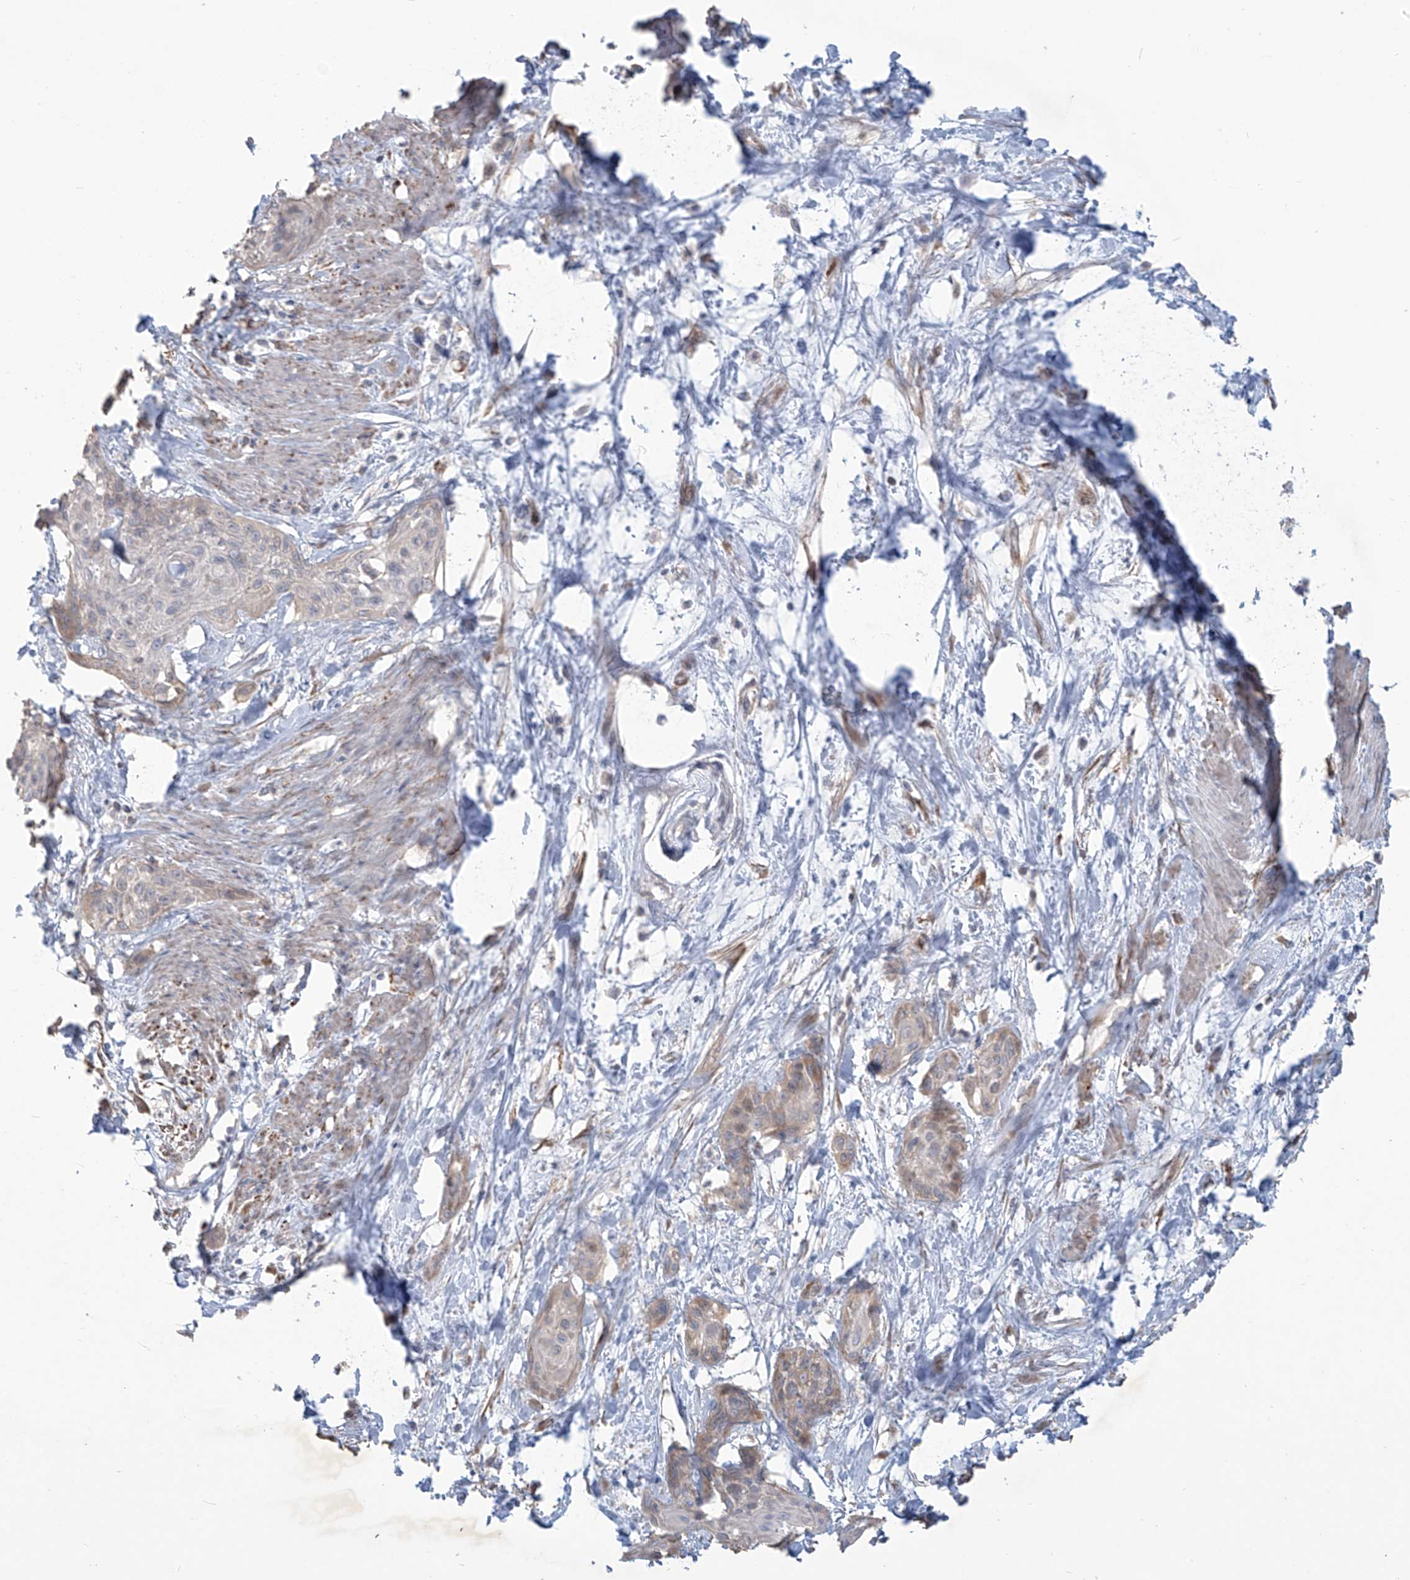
{"staining": {"intensity": "weak", "quantity": "<25%", "location": "cytoplasmic/membranous"}, "tissue": "cervical cancer", "cell_type": "Tumor cells", "image_type": "cancer", "snomed": [{"axis": "morphology", "description": "Squamous cell carcinoma, NOS"}, {"axis": "topography", "description": "Cervix"}], "caption": "Immunohistochemistry (IHC) photomicrograph of neoplastic tissue: human cervical cancer (squamous cell carcinoma) stained with DAB (3,3'-diaminobenzidine) shows no significant protein staining in tumor cells.", "gene": "MAGIX", "patient": {"sex": "female", "age": 57}}